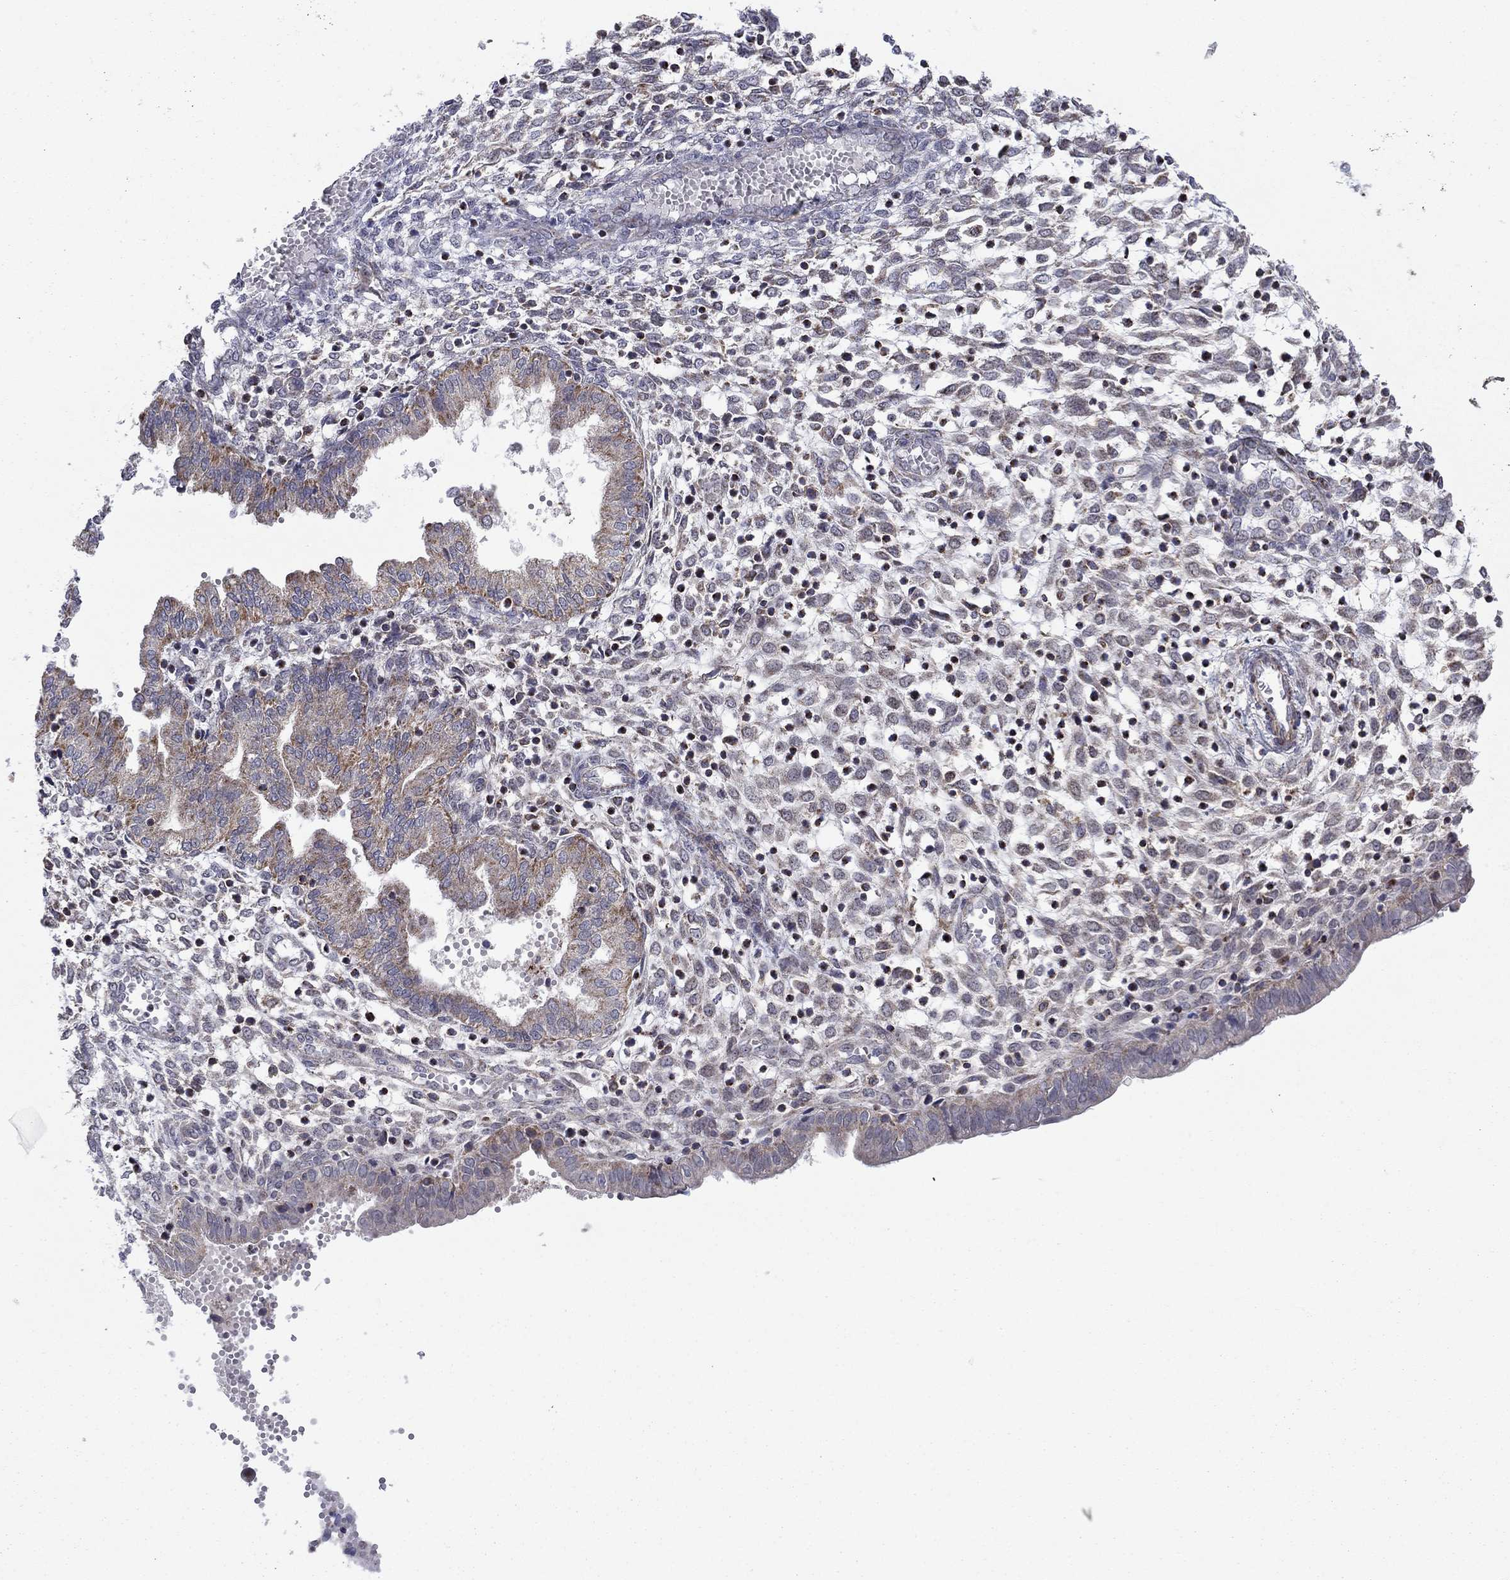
{"staining": {"intensity": "negative", "quantity": "none", "location": "none"}, "tissue": "endometrium", "cell_type": "Cells in endometrial stroma", "image_type": "normal", "snomed": [{"axis": "morphology", "description": "Normal tissue, NOS"}, {"axis": "topography", "description": "Endometrium"}], "caption": "An image of human endometrium is negative for staining in cells in endometrial stroma. (DAB IHC with hematoxylin counter stain).", "gene": "DOP1B", "patient": {"sex": "female", "age": 43}}